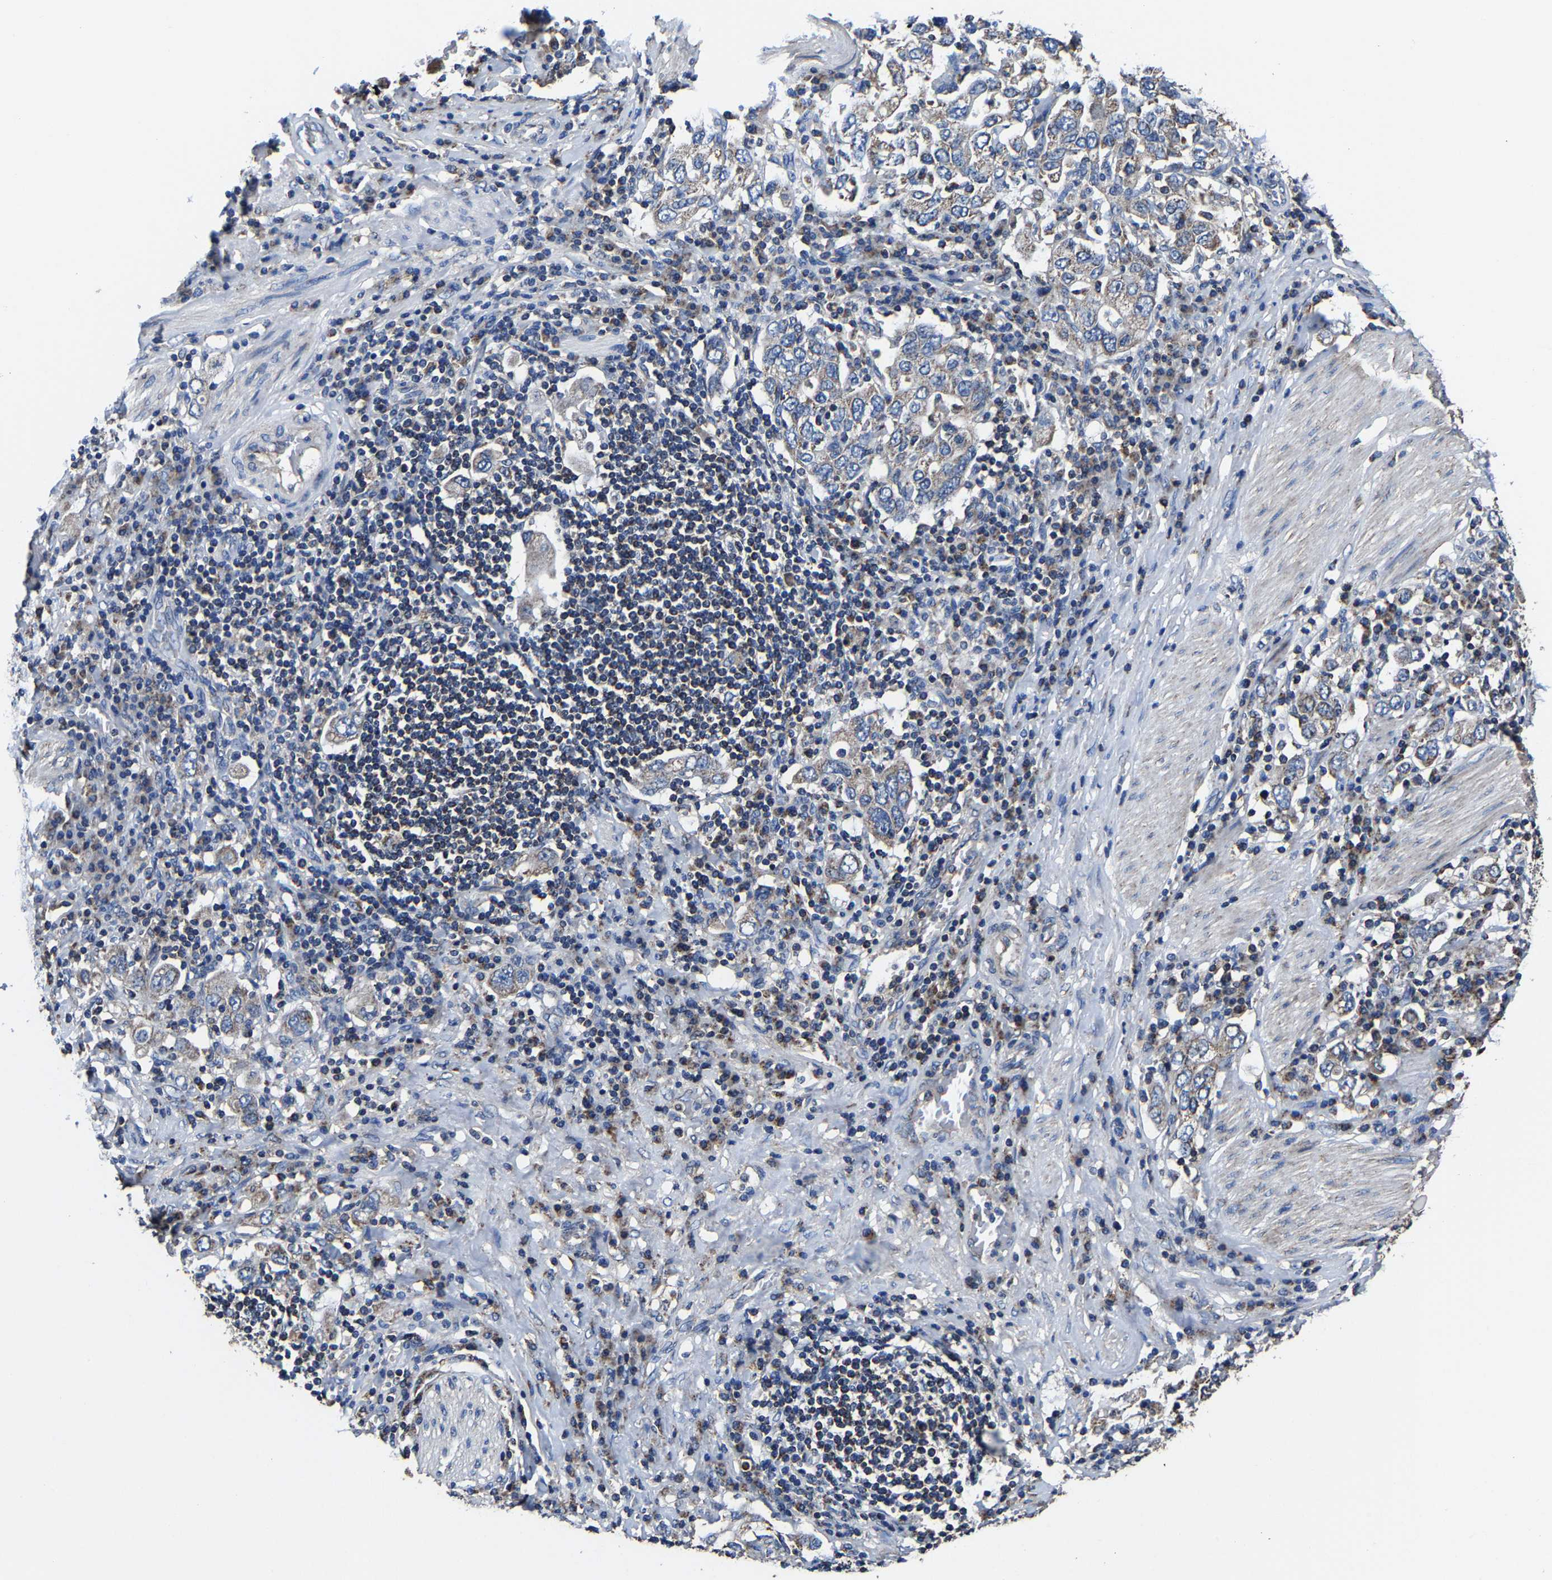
{"staining": {"intensity": "weak", "quantity": "<25%", "location": "cytoplasmic/membranous"}, "tissue": "stomach cancer", "cell_type": "Tumor cells", "image_type": "cancer", "snomed": [{"axis": "morphology", "description": "Adenocarcinoma, NOS"}, {"axis": "topography", "description": "Stomach, upper"}], "caption": "Immunohistochemical staining of stomach cancer (adenocarcinoma) shows no significant expression in tumor cells.", "gene": "ZCCHC7", "patient": {"sex": "male", "age": 62}}